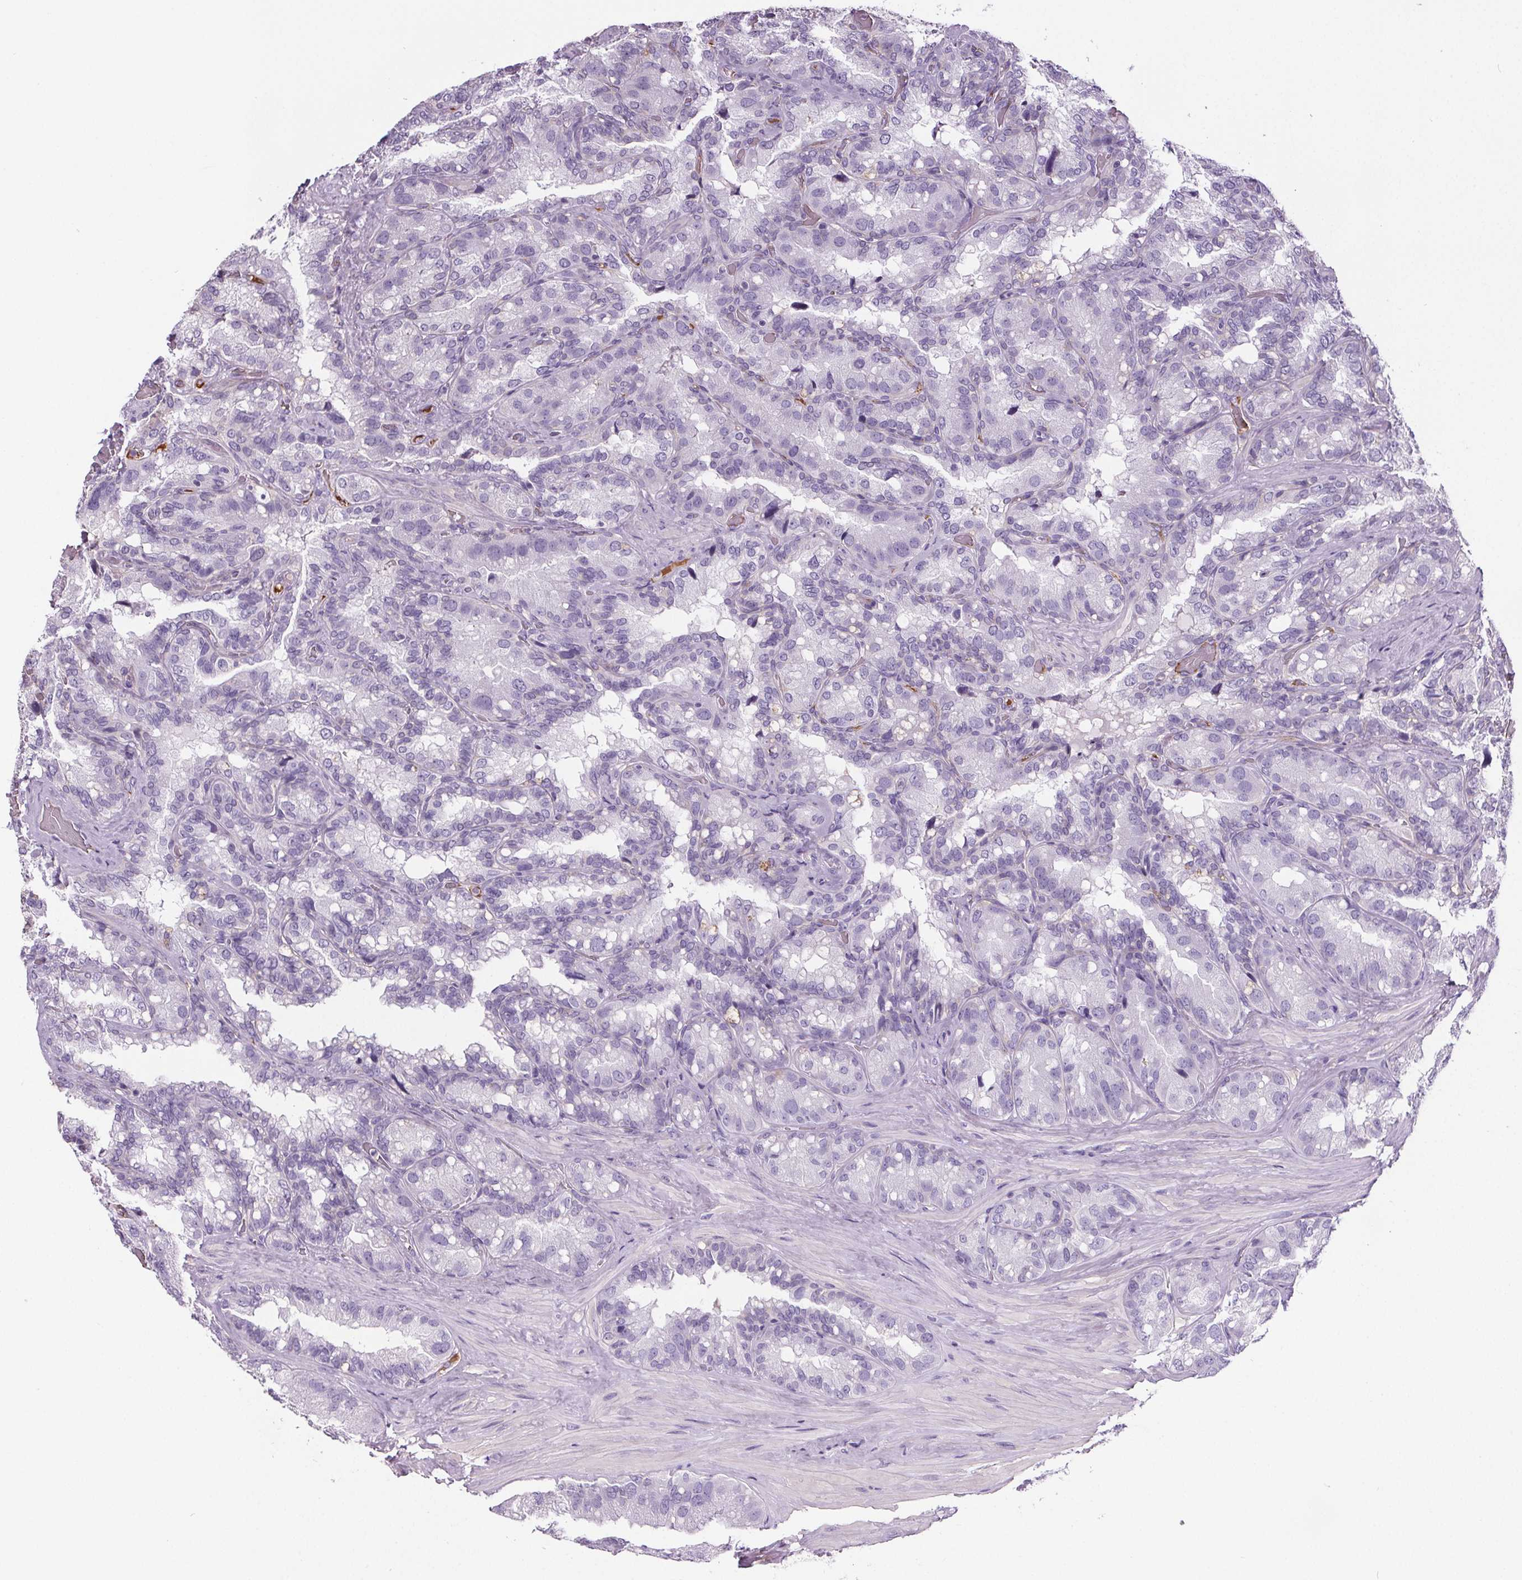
{"staining": {"intensity": "negative", "quantity": "none", "location": "none"}, "tissue": "seminal vesicle", "cell_type": "Glandular cells", "image_type": "normal", "snomed": [{"axis": "morphology", "description": "Normal tissue, NOS"}, {"axis": "topography", "description": "Seminal veicle"}], "caption": "Immunohistochemistry of normal human seminal vesicle displays no positivity in glandular cells.", "gene": "CD5L", "patient": {"sex": "male", "age": 60}}